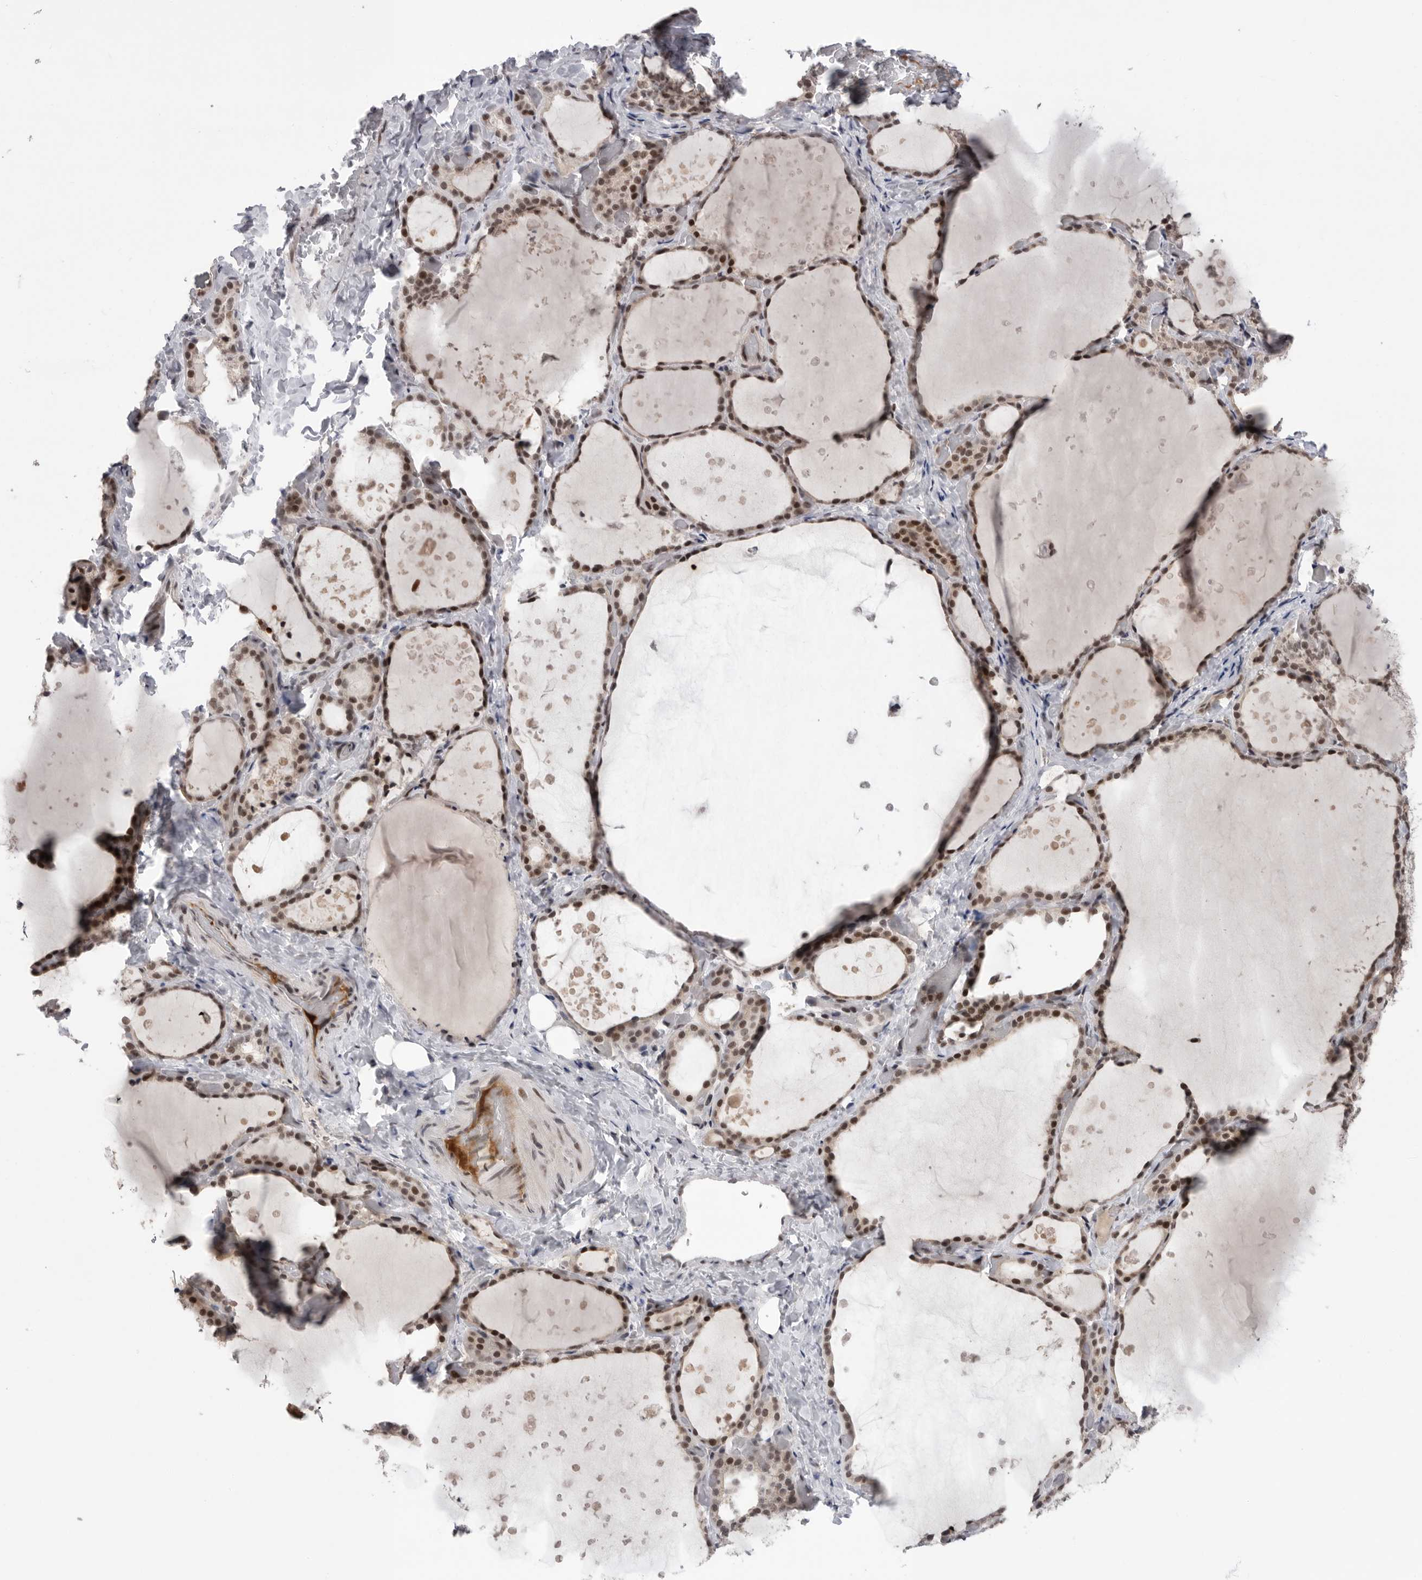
{"staining": {"intensity": "strong", "quantity": ">75%", "location": "nuclear"}, "tissue": "thyroid gland", "cell_type": "Glandular cells", "image_type": "normal", "snomed": [{"axis": "morphology", "description": "Normal tissue, NOS"}, {"axis": "topography", "description": "Thyroid gland"}], "caption": "High-magnification brightfield microscopy of normal thyroid gland stained with DAB (3,3'-diaminobenzidine) (brown) and counterstained with hematoxylin (blue). glandular cells exhibit strong nuclear staining is present in approximately>75% of cells.", "gene": "POU5F1", "patient": {"sex": "female", "age": 44}}